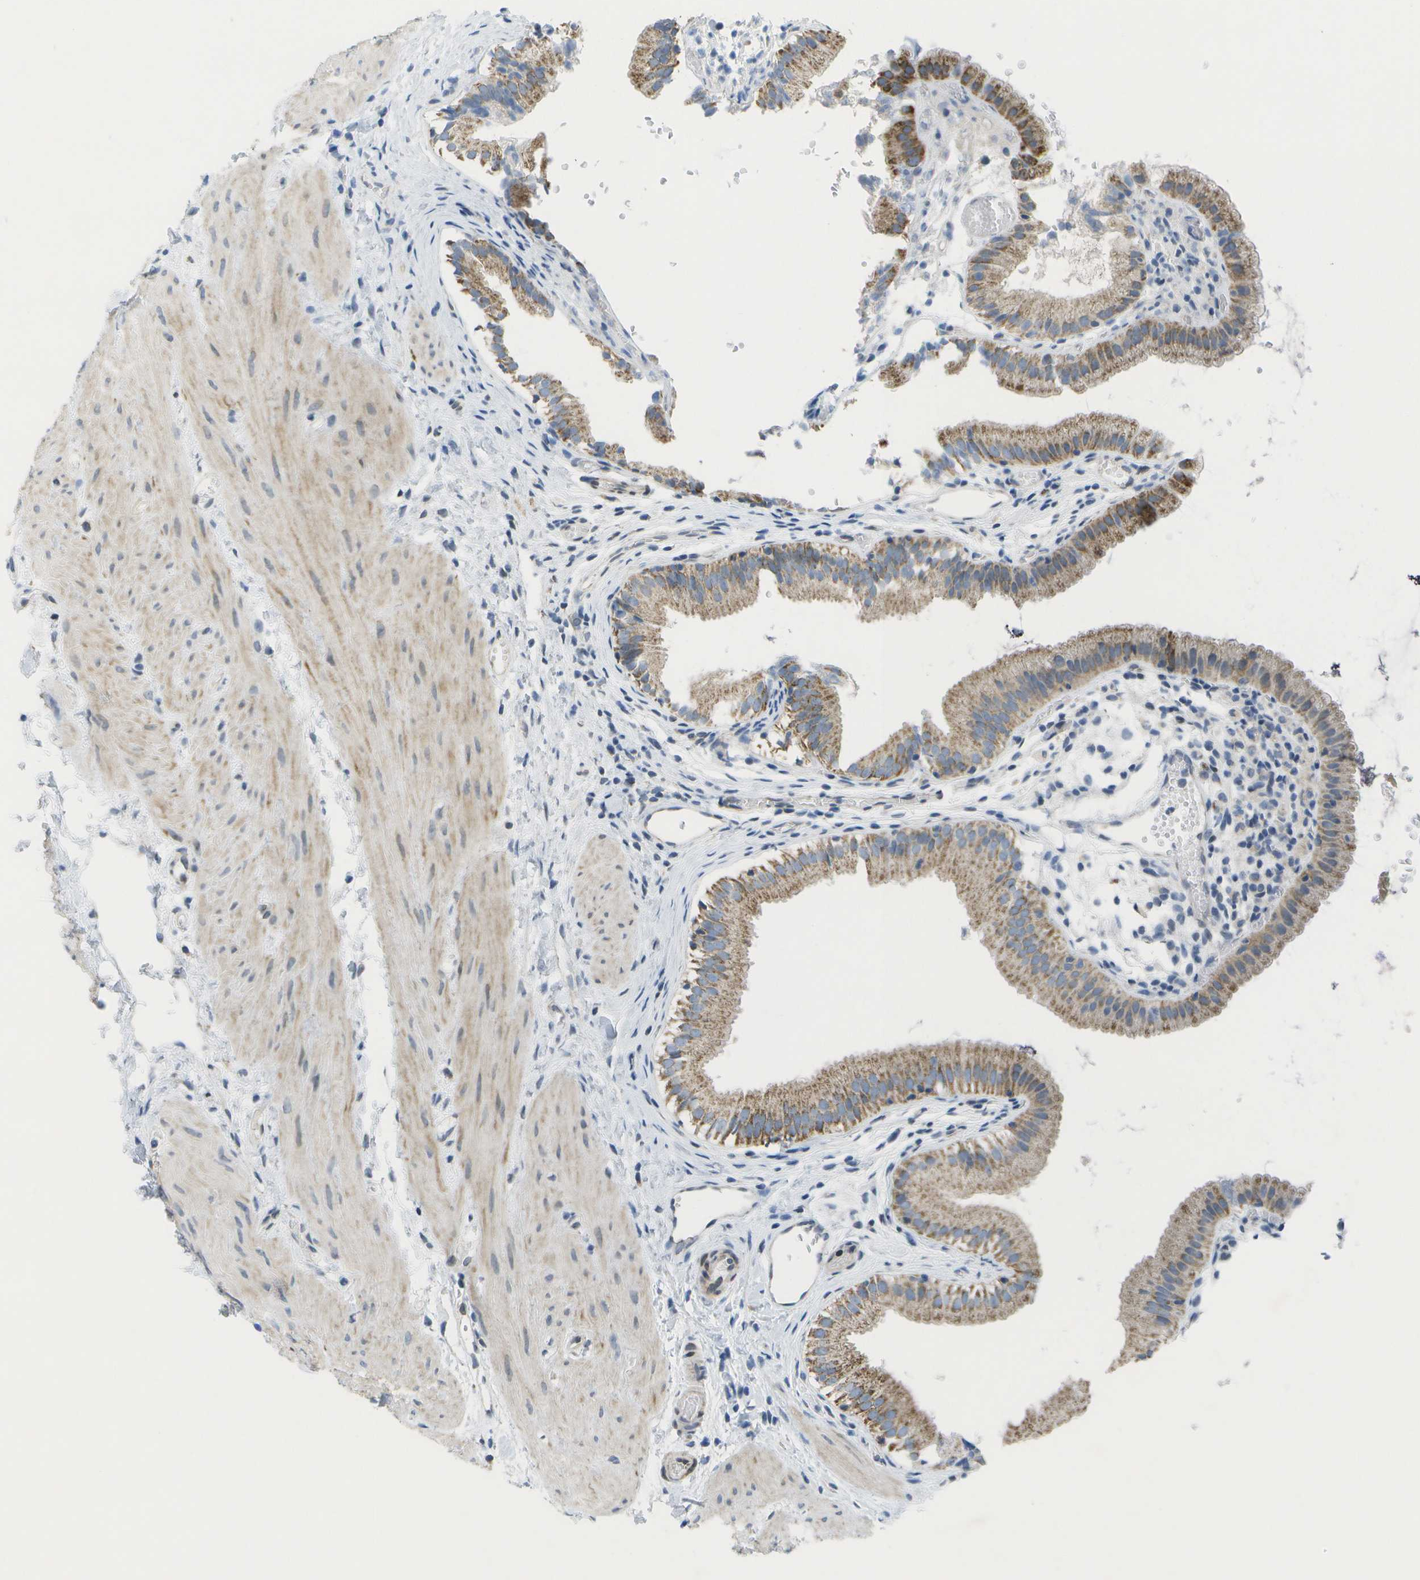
{"staining": {"intensity": "moderate", "quantity": ">75%", "location": "cytoplasmic/membranous"}, "tissue": "gallbladder", "cell_type": "Glandular cells", "image_type": "normal", "snomed": [{"axis": "morphology", "description": "Normal tissue, NOS"}, {"axis": "topography", "description": "Gallbladder"}], "caption": "The photomicrograph exhibits a brown stain indicating the presence of a protein in the cytoplasmic/membranous of glandular cells in gallbladder.", "gene": "TMEM223", "patient": {"sex": "female", "age": 26}}